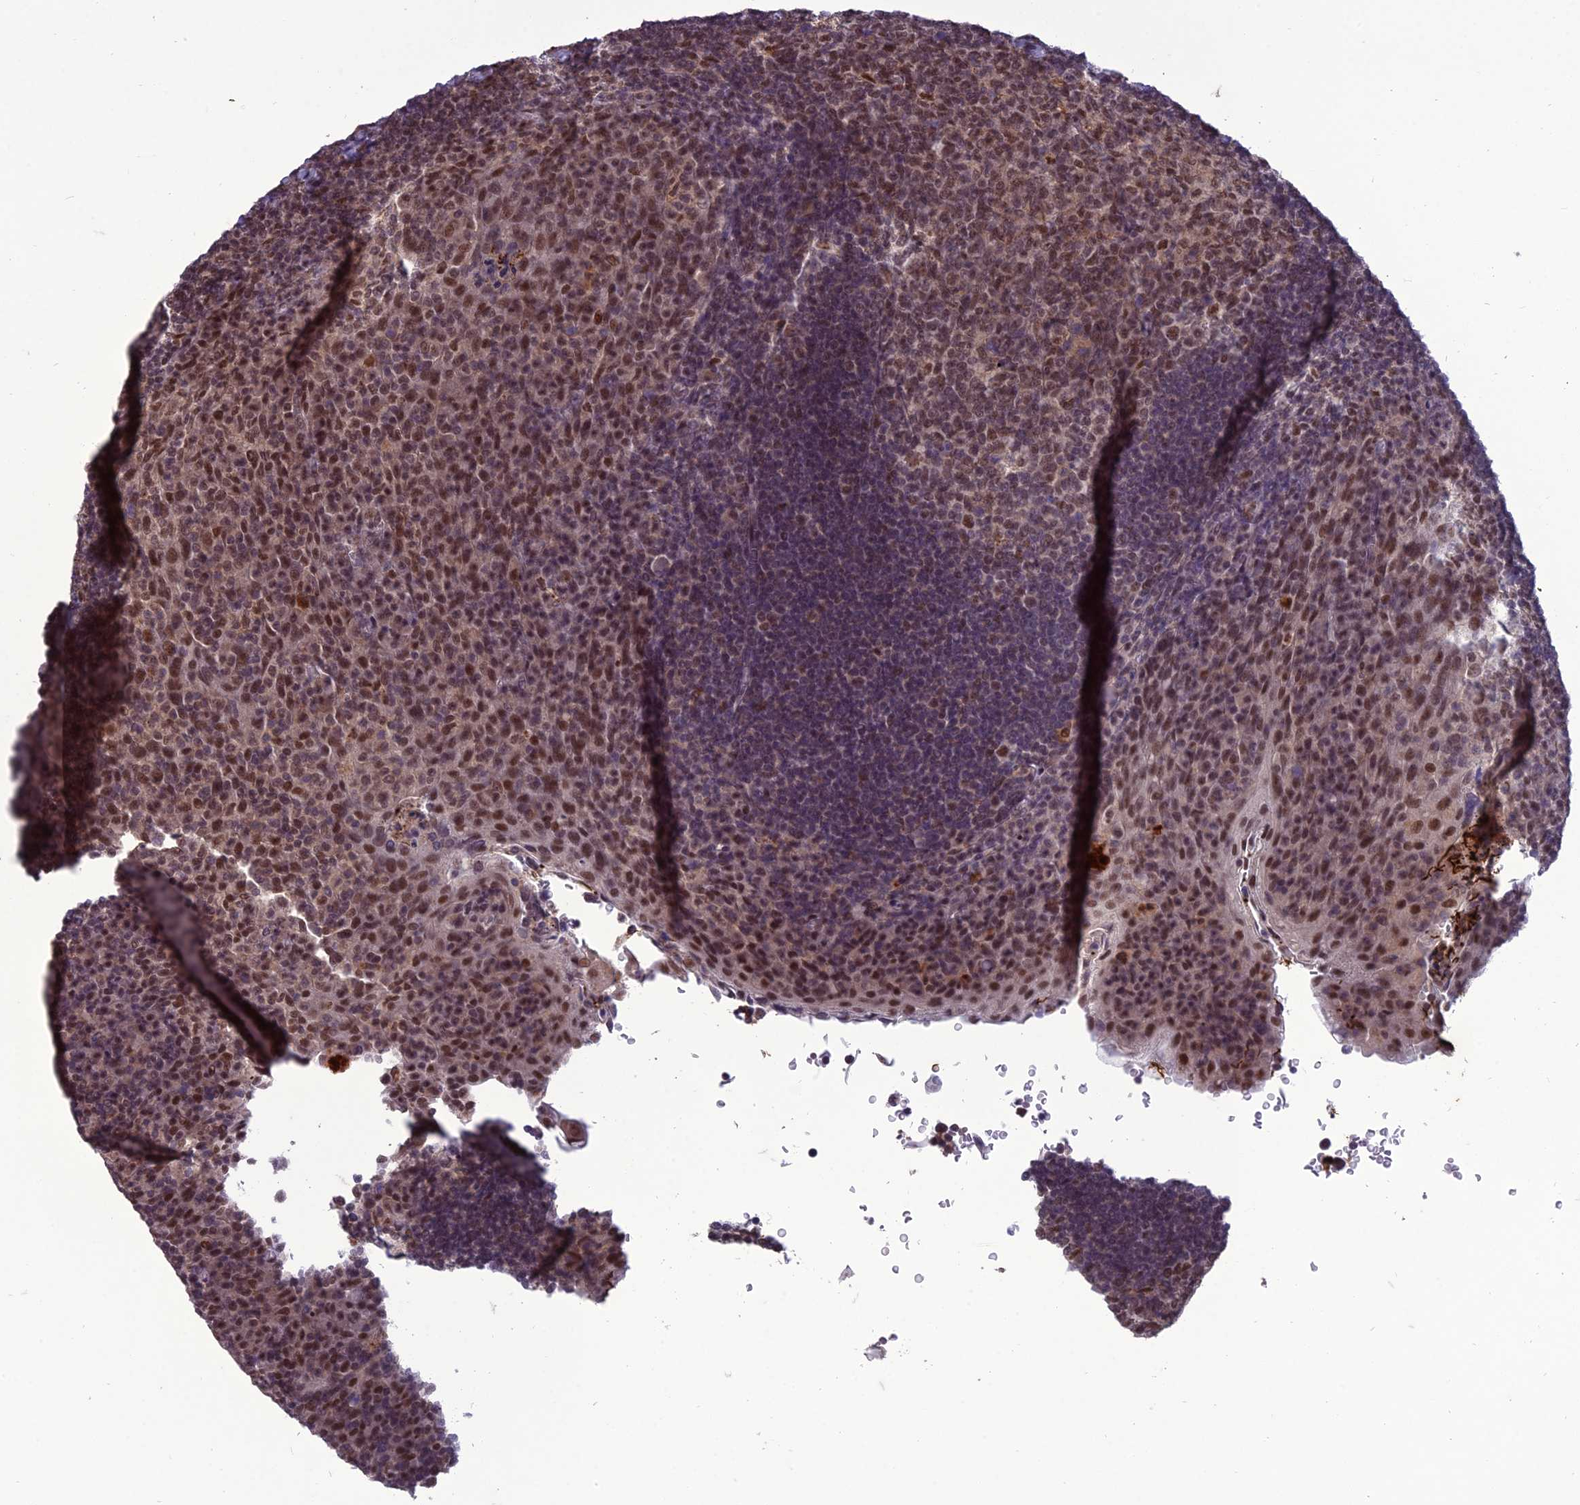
{"staining": {"intensity": "moderate", "quantity": ">75%", "location": "nuclear"}, "tissue": "tonsil", "cell_type": "Germinal center cells", "image_type": "normal", "snomed": [{"axis": "morphology", "description": "Normal tissue, NOS"}, {"axis": "topography", "description": "Tonsil"}], "caption": "Tonsil stained with DAB (3,3'-diaminobenzidine) immunohistochemistry (IHC) shows medium levels of moderate nuclear staining in approximately >75% of germinal center cells.", "gene": "RANBP3", "patient": {"sex": "male", "age": 17}}